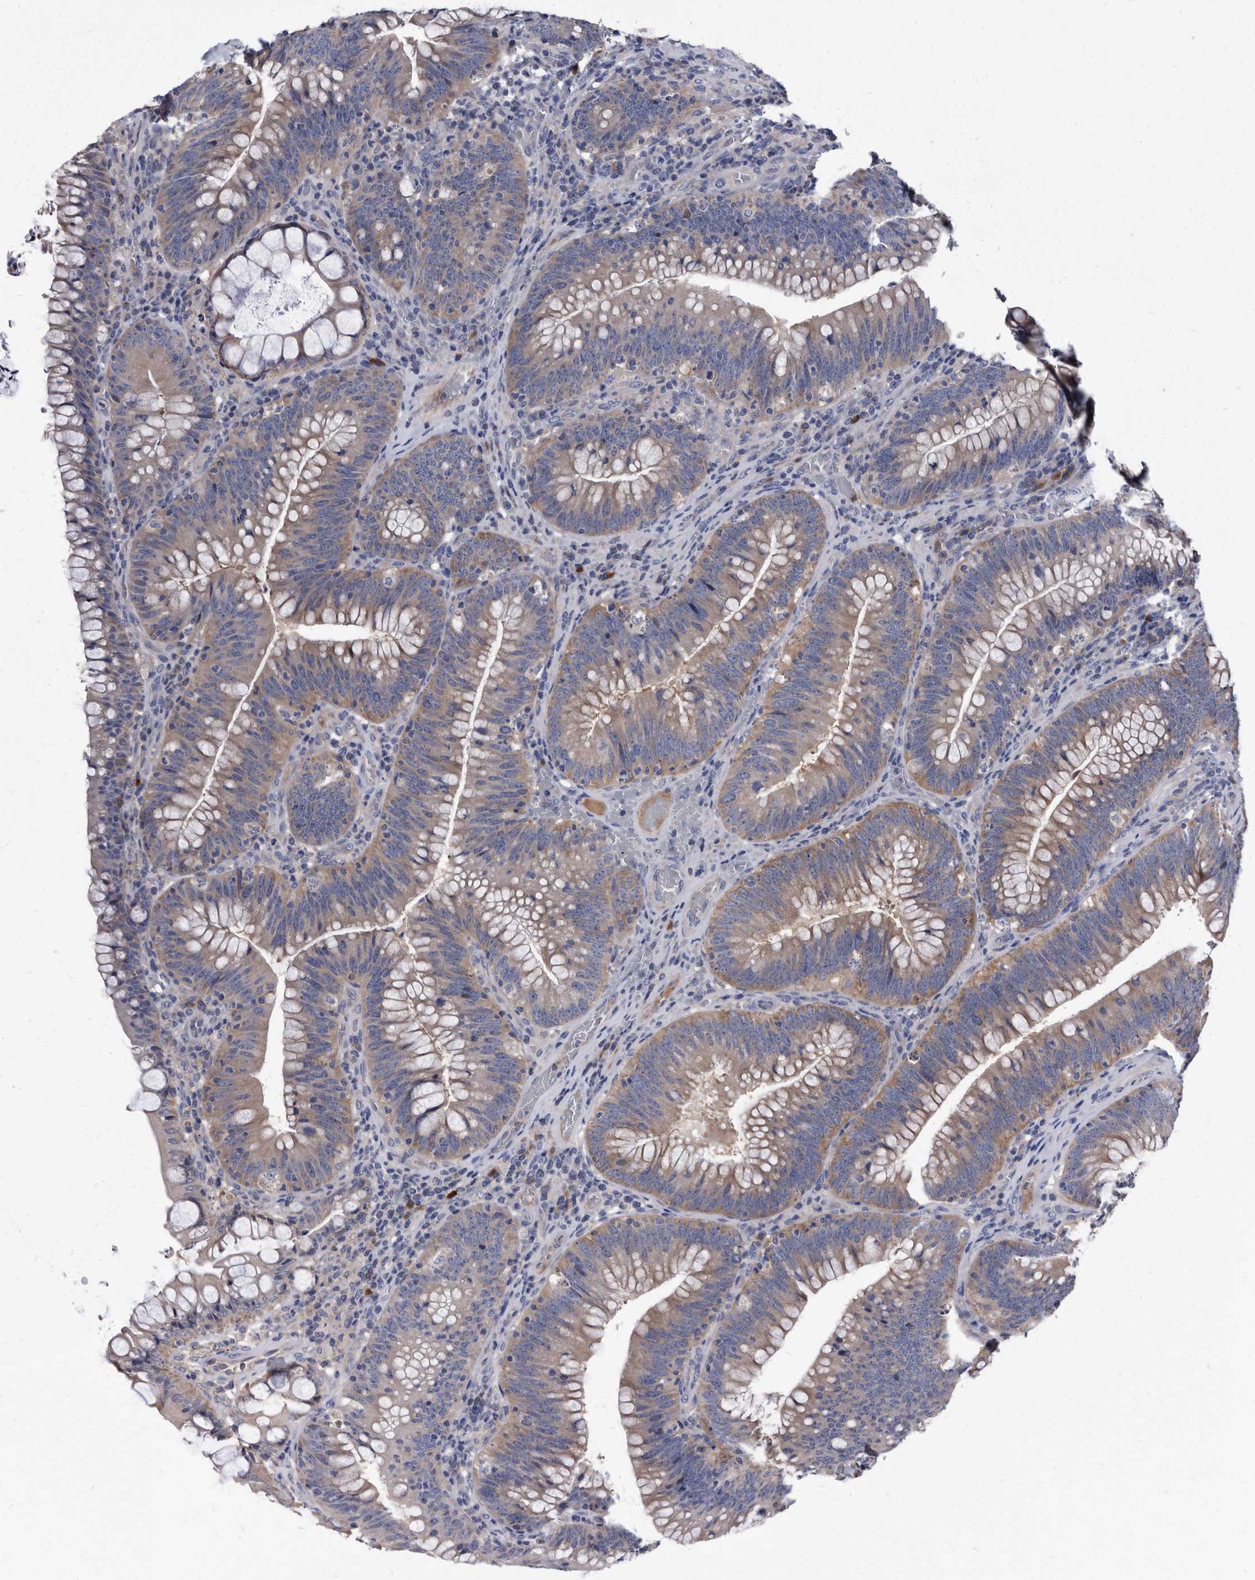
{"staining": {"intensity": "weak", "quantity": ">75%", "location": "cytoplasmic/membranous"}, "tissue": "colorectal cancer", "cell_type": "Tumor cells", "image_type": "cancer", "snomed": [{"axis": "morphology", "description": "Normal tissue, NOS"}, {"axis": "topography", "description": "Colon"}], "caption": "Colorectal cancer was stained to show a protein in brown. There is low levels of weak cytoplasmic/membranous staining in approximately >75% of tumor cells.", "gene": "DTNBP1", "patient": {"sex": "female", "age": 82}}